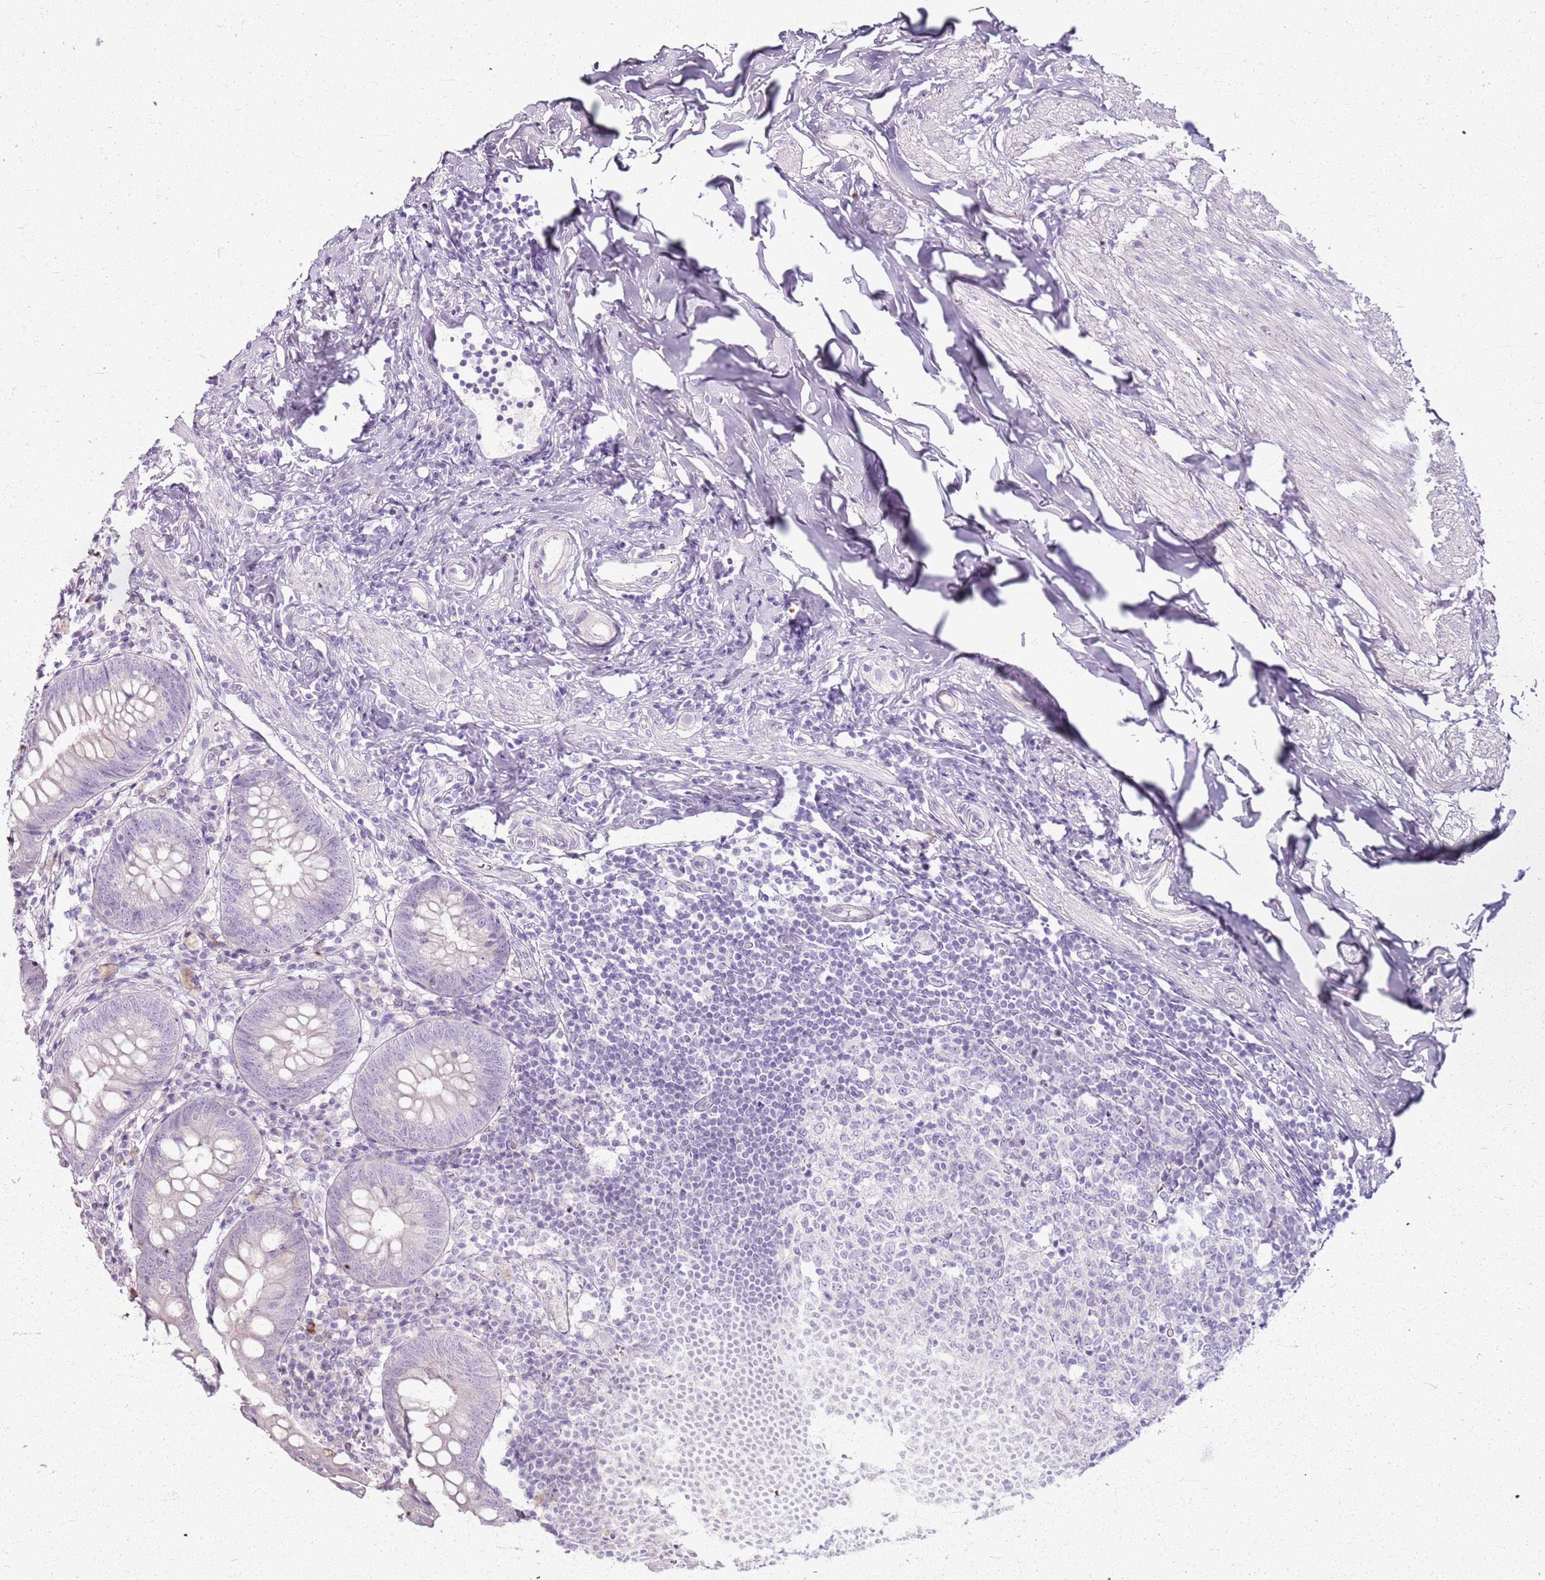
{"staining": {"intensity": "weak", "quantity": "<25%", "location": "cytoplasmic/membranous"}, "tissue": "appendix", "cell_type": "Glandular cells", "image_type": "normal", "snomed": [{"axis": "morphology", "description": "Normal tissue, NOS"}, {"axis": "topography", "description": "Appendix"}], "caption": "The immunohistochemistry image has no significant expression in glandular cells of appendix.", "gene": "CSRP3", "patient": {"sex": "female", "age": 54}}